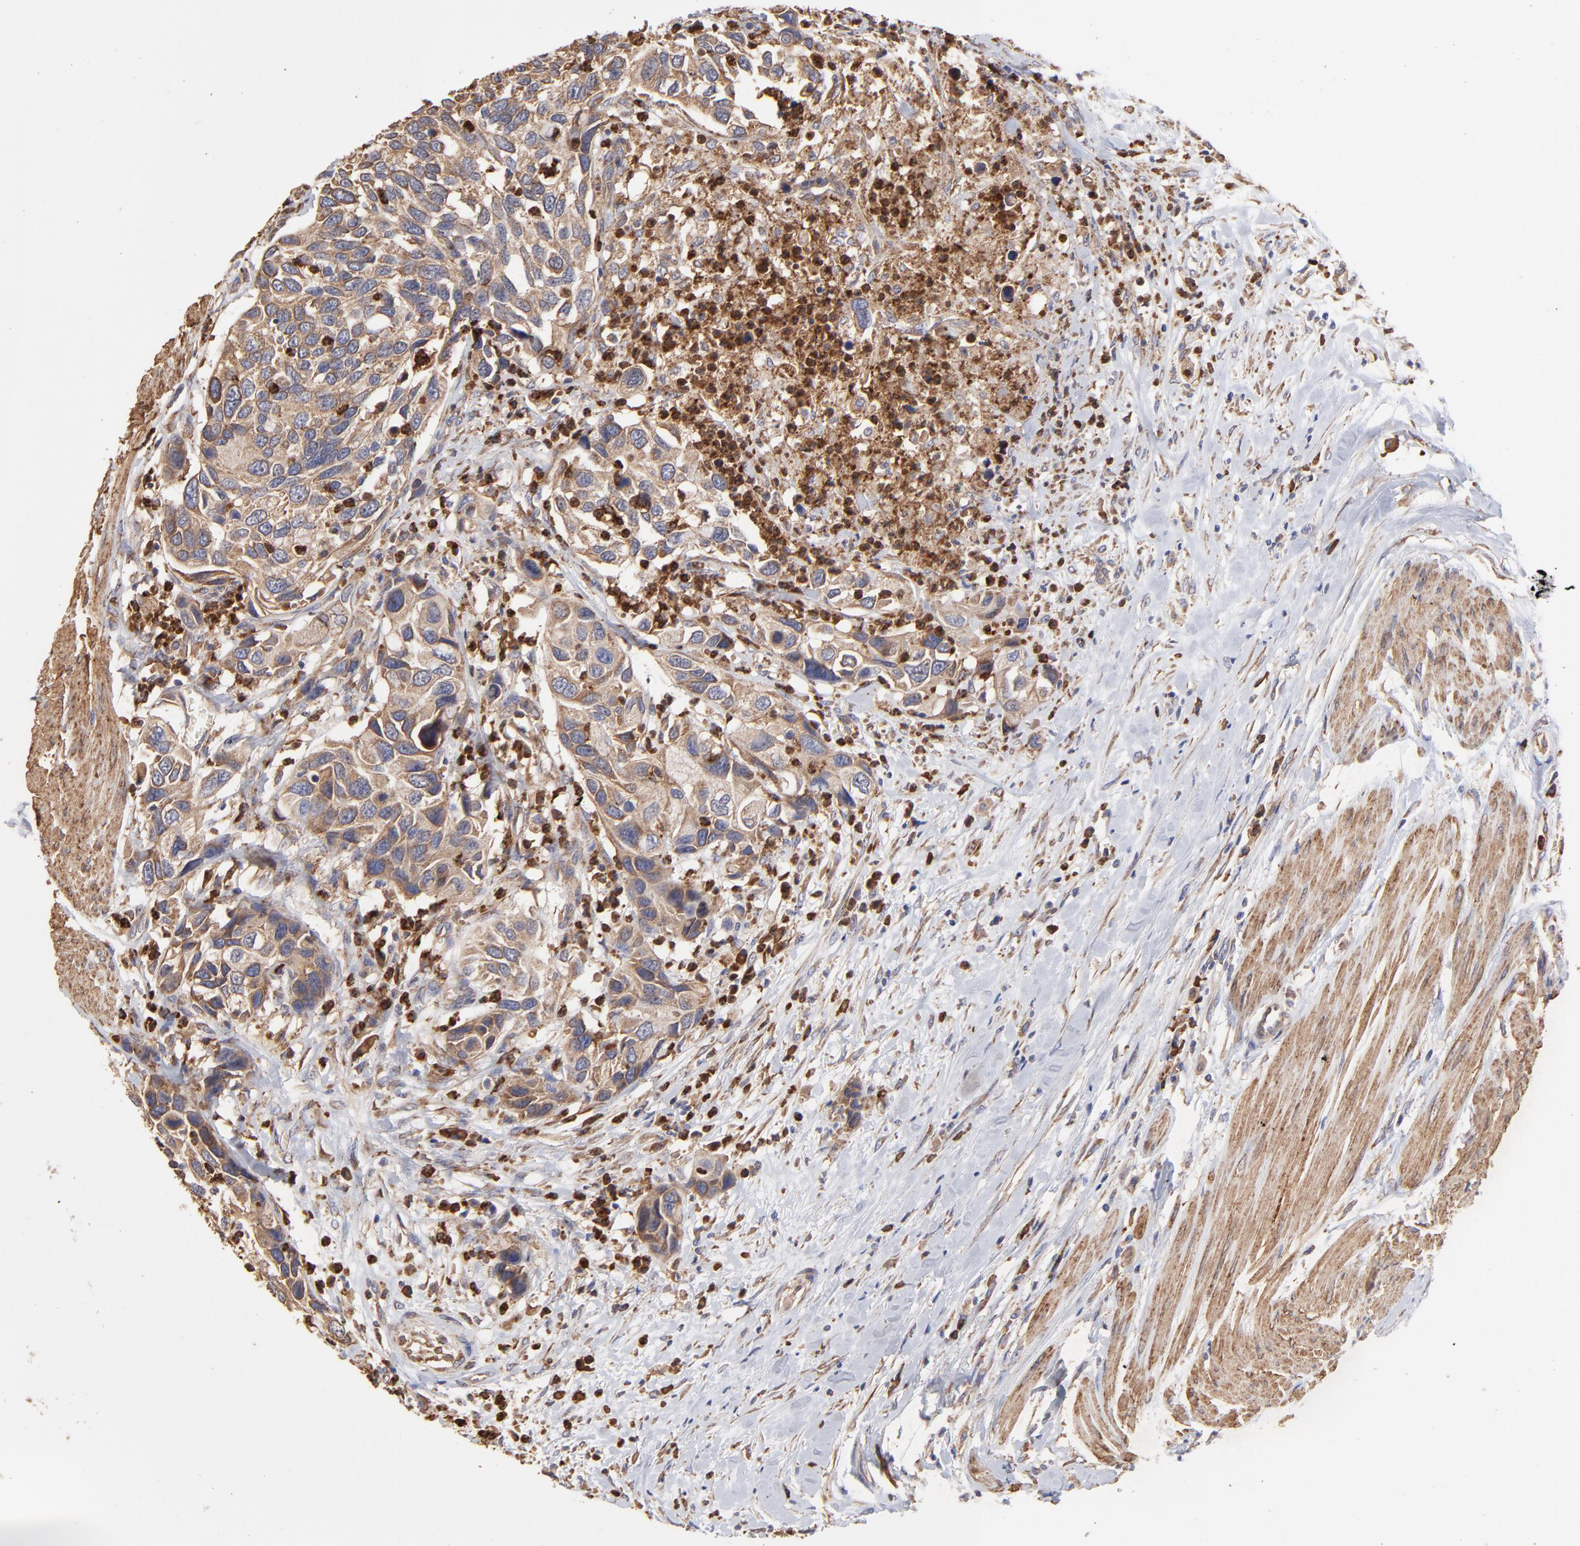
{"staining": {"intensity": "moderate", "quantity": ">75%", "location": "cytoplasmic/membranous"}, "tissue": "urothelial cancer", "cell_type": "Tumor cells", "image_type": "cancer", "snomed": [{"axis": "morphology", "description": "Urothelial carcinoma, High grade"}, {"axis": "topography", "description": "Urinary bladder"}], "caption": "This histopathology image demonstrates immunohistochemistry (IHC) staining of human urothelial cancer, with medium moderate cytoplasmic/membranous staining in about >75% of tumor cells.", "gene": "PFKM", "patient": {"sex": "male", "age": 66}}